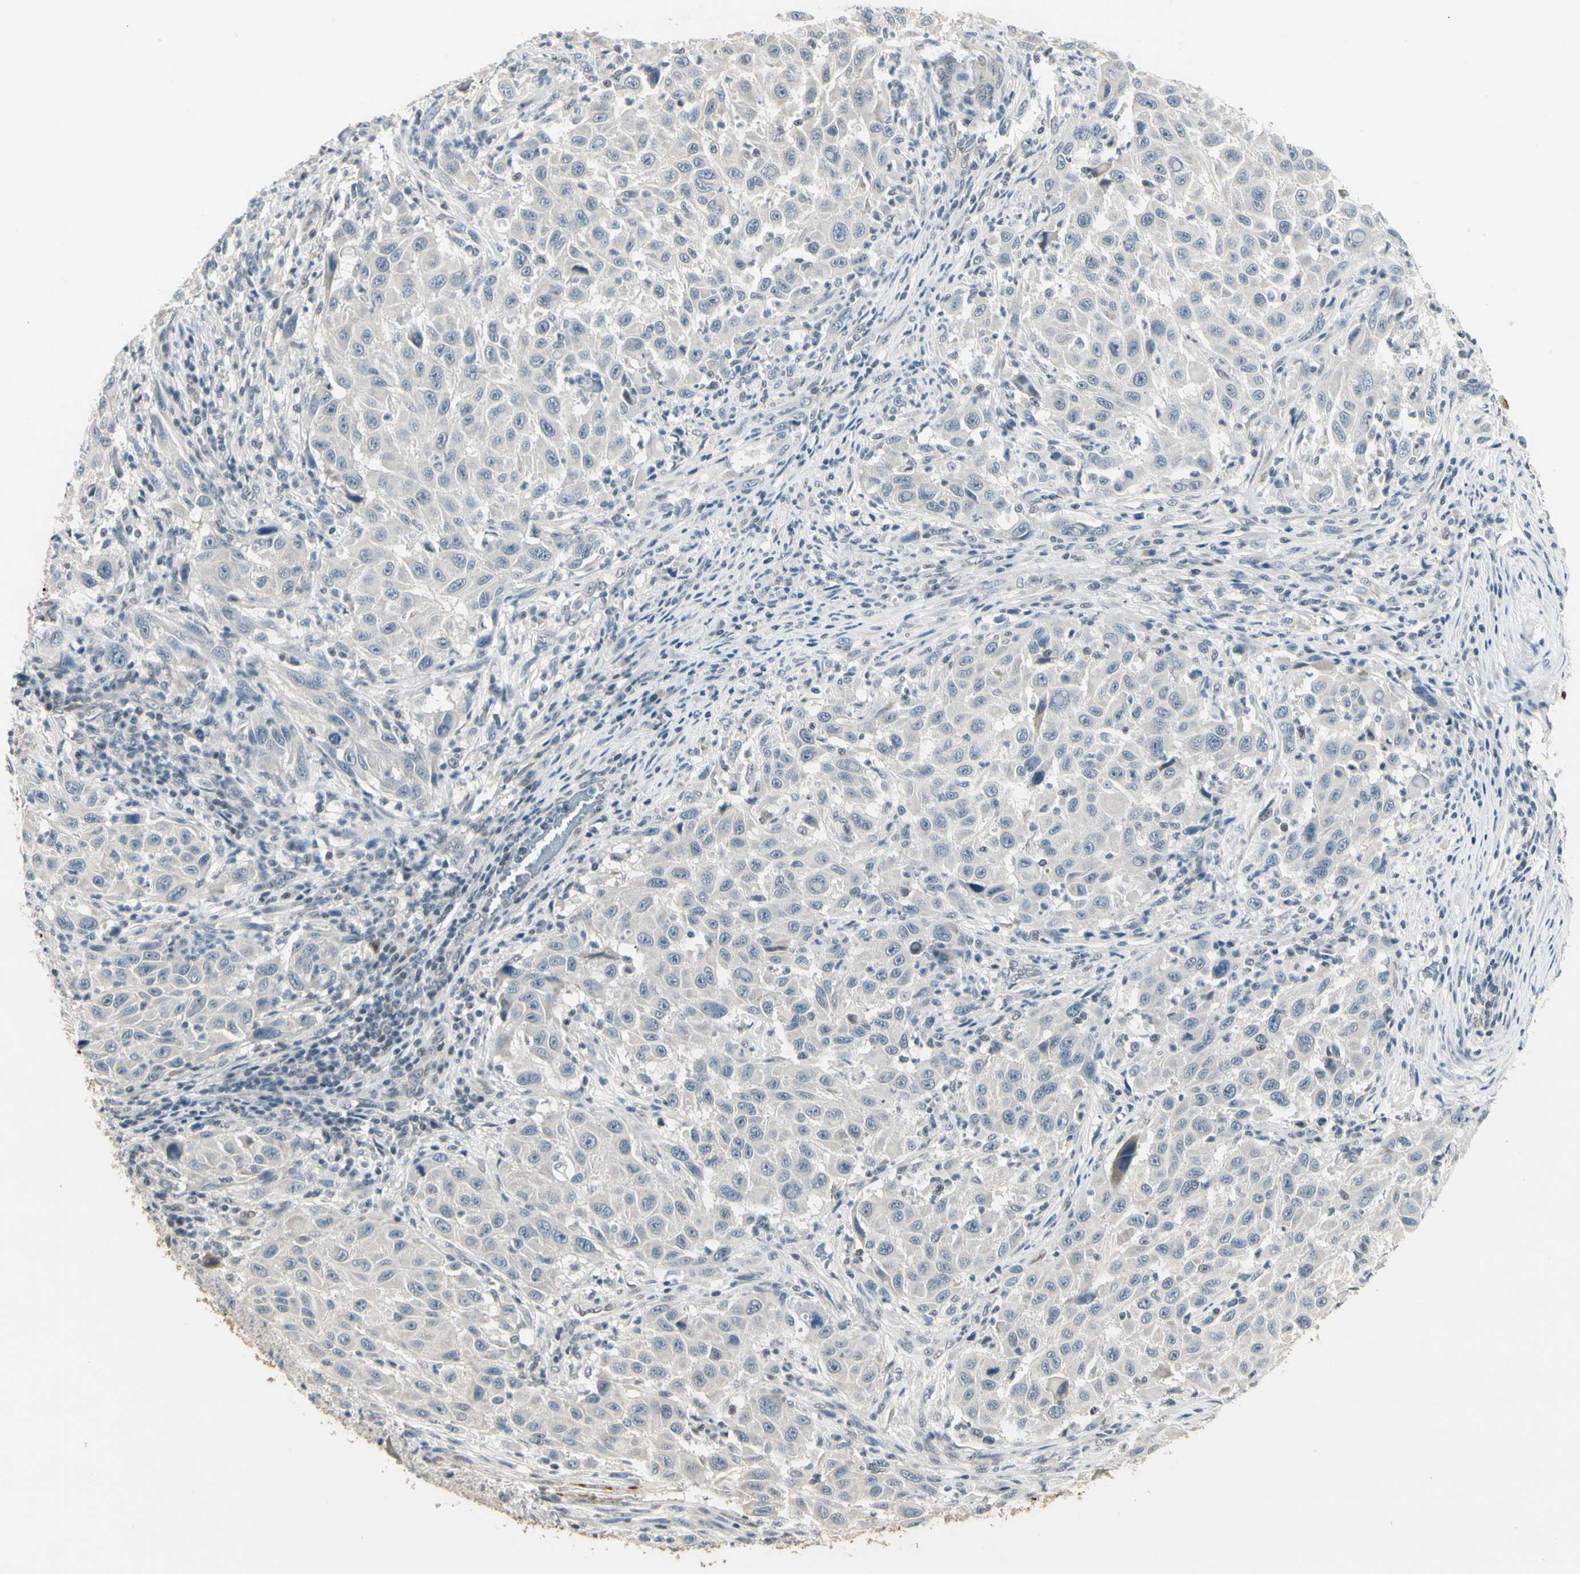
{"staining": {"intensity": "negative", "quantity": "none", "location": "none"}, "tissue": "melanoma", "cell_type": "Tumor cells", "image_type": "cancer", "snomed": [{"axis": "morphology", "description": "Malignant melanoma, Metastatic site"}, {"axis": "topography", "description": "Lymph node"}], "caption": "This is an immunohistochemistry (IHC) micrograph of melanoma. There is no expression in tumor cells.", "gene": "GREM1", "patient": {"sex": "male", "age": 61}}